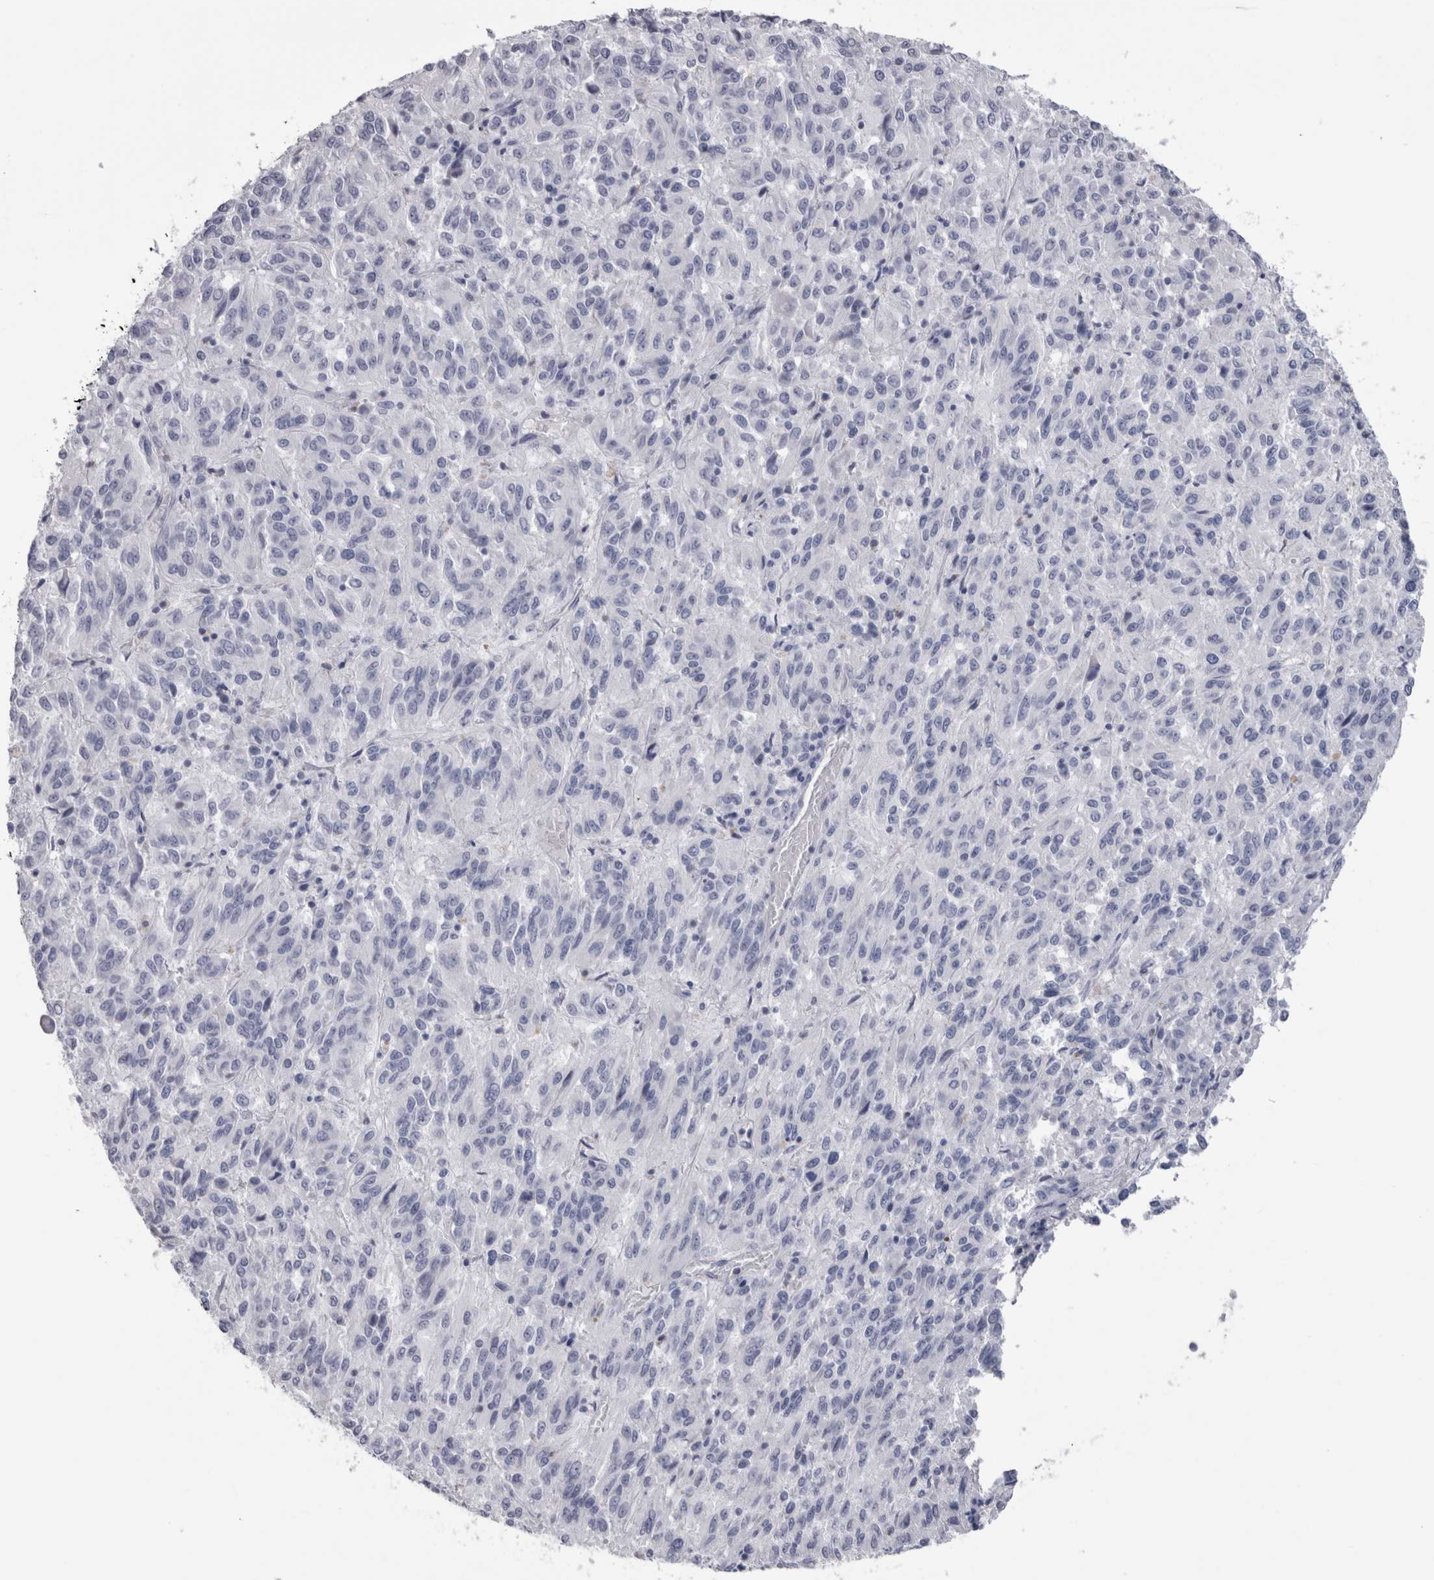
{"staining": {"intensity": "negative", "quantity": "none", "location": "none"}, "tissue": "melanoma", "cell_type": "Tumor cells", "image_type": "cancer", "snomed": [{"axis": "morphology", "description": "Malignant melanoma, Metastatic site"}, {"axis": "topography", "description": "Lung"}], "caption": "DAB (3,3'-diaminobenzidine) immunohistochemical staining of malignant melanoma (metastatic site) reveals no significant staining in tumor cells. (Immunohistochemistry, brightfield microscopy, high magnification).", "gene": "PTH", "patient": {"sex": "male", "age": 64}}